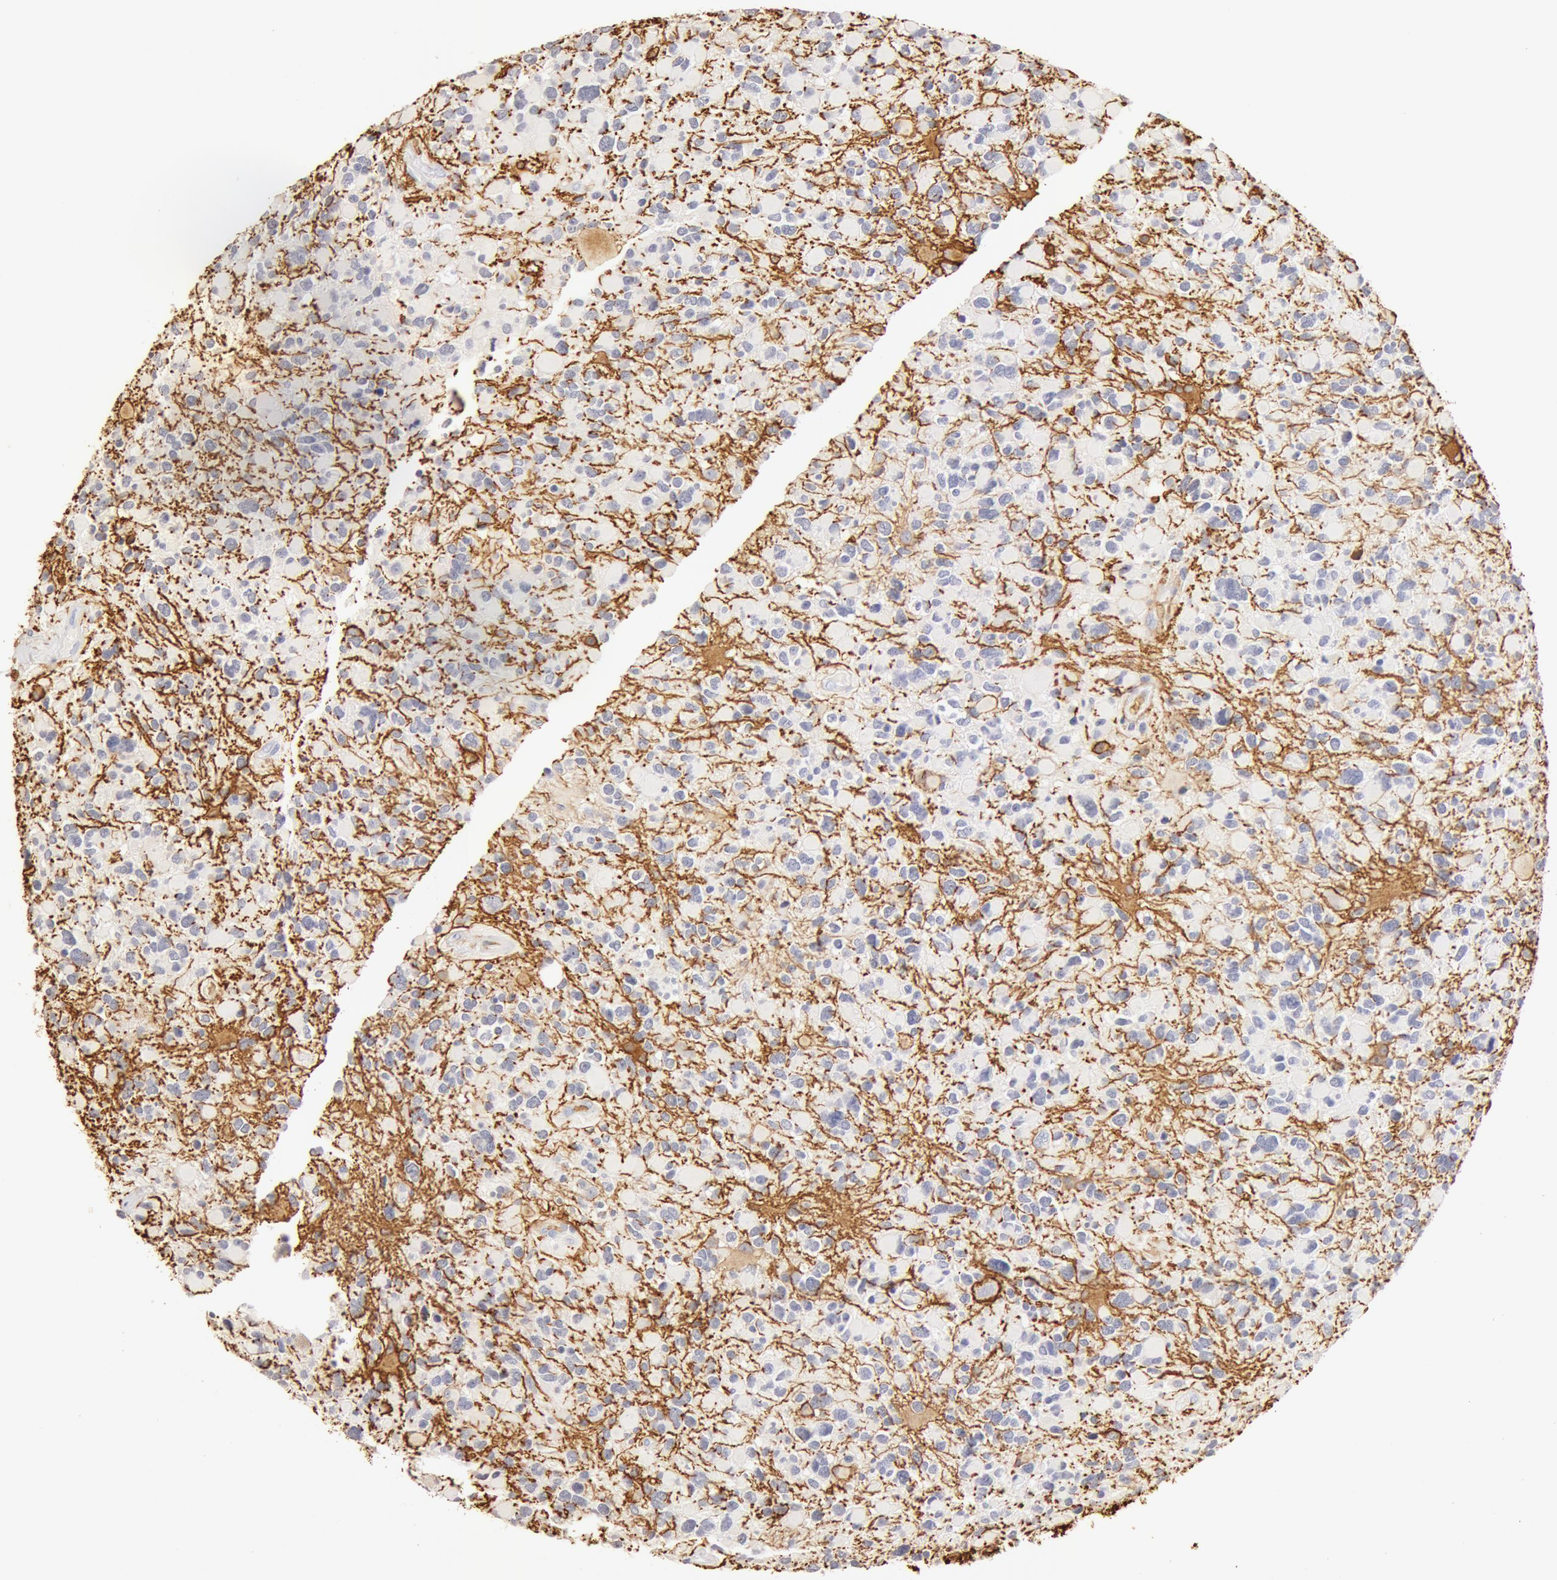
{"staining": {"intensity": "negative", "quantity": "none", "location": "none"}, "tissue": "glioma", "cell_type": "Tumor cells", "image_type": "cancer", "snomed": [{"axis": "morphology", "description": "Glioma, malignant, High grade"}, {"axis": "topography", "description": "Brain"}], "caption": "Micrograph shows no protein positivity in tumor cells of high-grade glioma (malignant) tissue. (Immunohistochemistry (ihc), brightfield microscopy, high magnification).", "gene": "AQP1", "patient": {"sex": "female", "age": 37}}